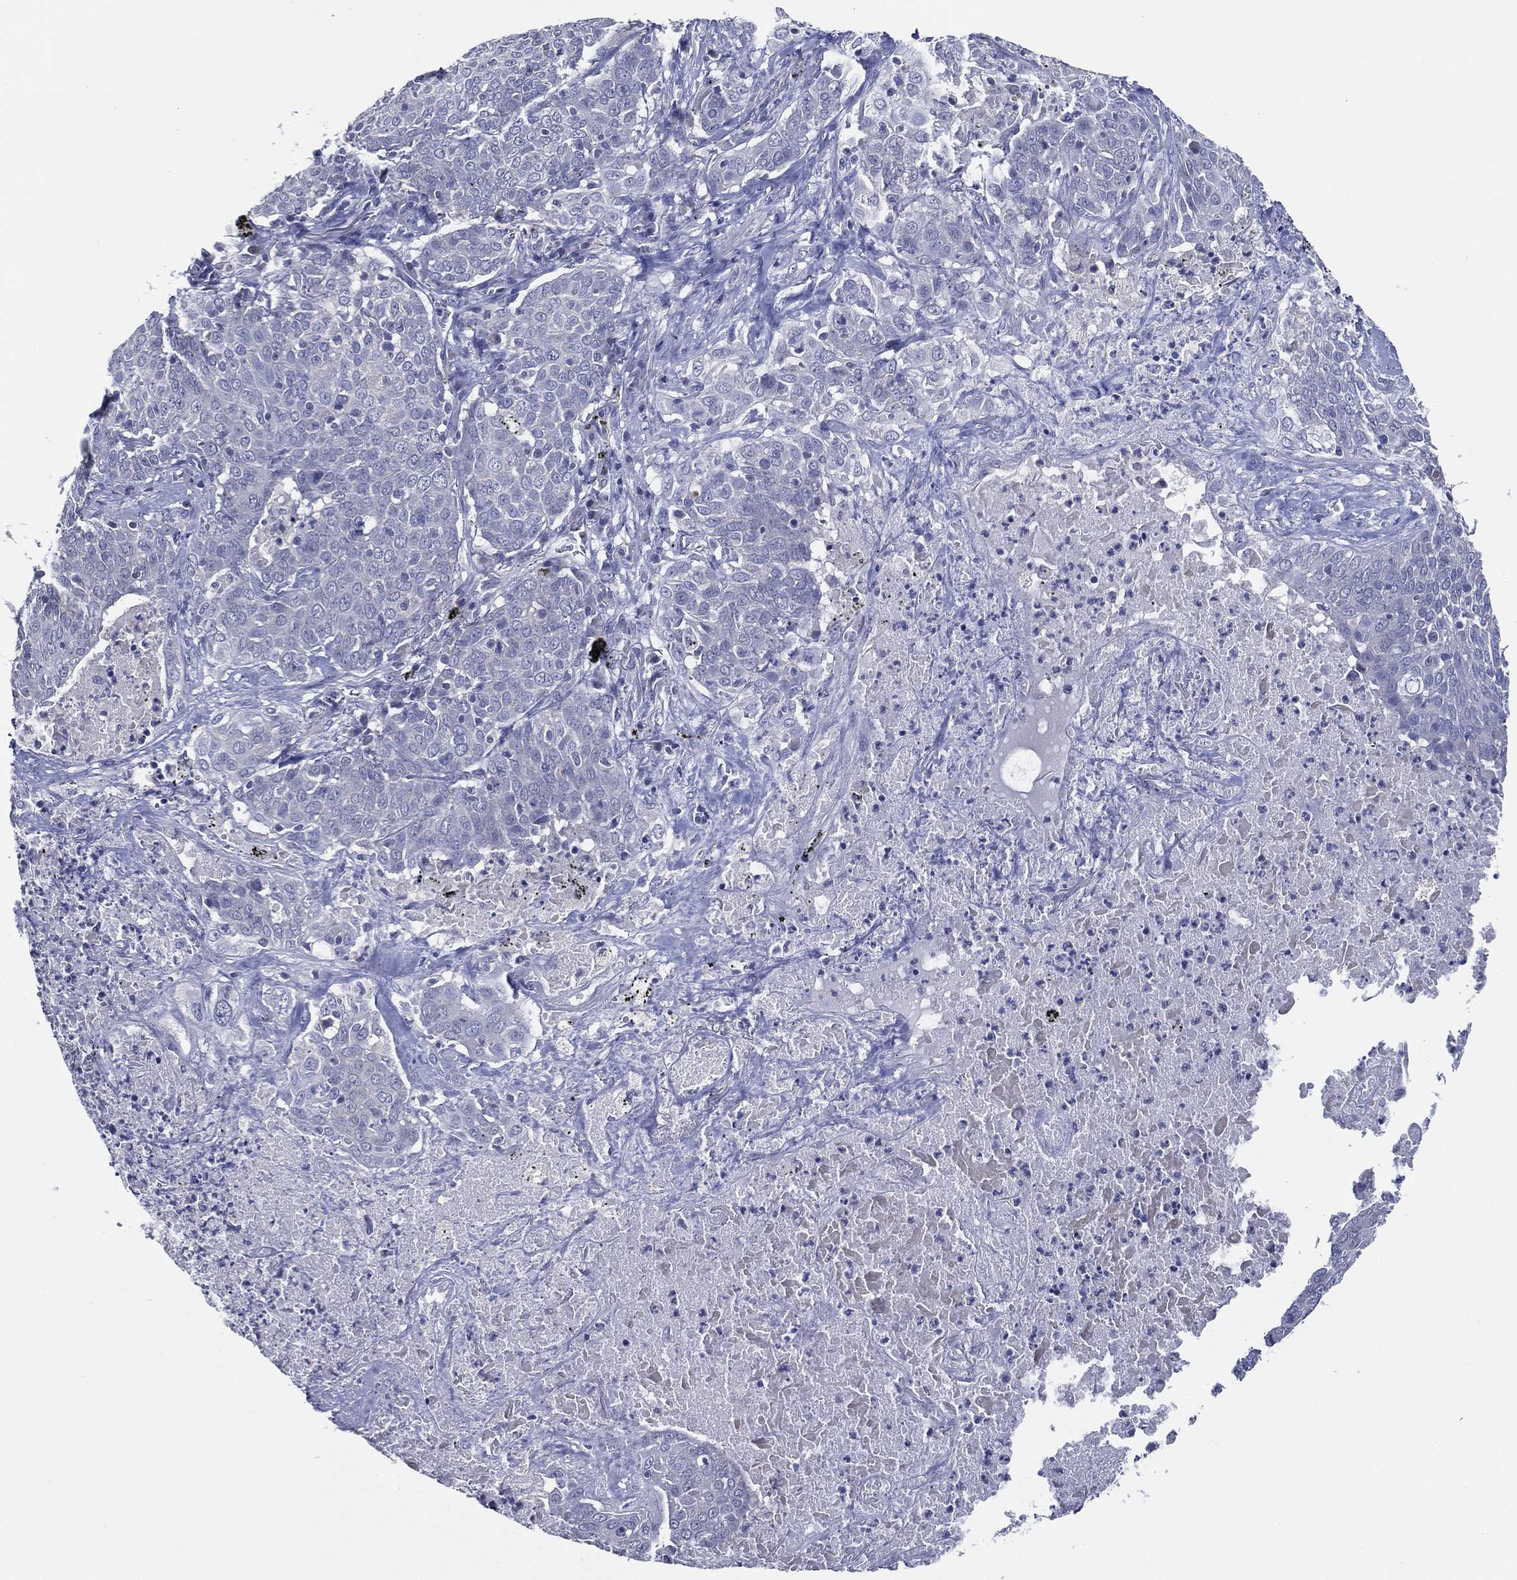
{"staining": {"intensity": "negative", "quantity": "none", "location": "none"}, "tissue": "lung cancer", "cell_type": "Tumor cells", "image_type": "cancer", "snomed": [{"axis": "morphology", "description": "Squamous cell carcinoma, NOS"}, {"axis": "topography", "description": "Lung"}], "caption": "This is an immunohistochemistry photomicrograph of lung squamous cell carcinoma. There is no expression in tumor cells.", "gene": "SLC13A4", "patient": {"sex": "male", "age": 82}}